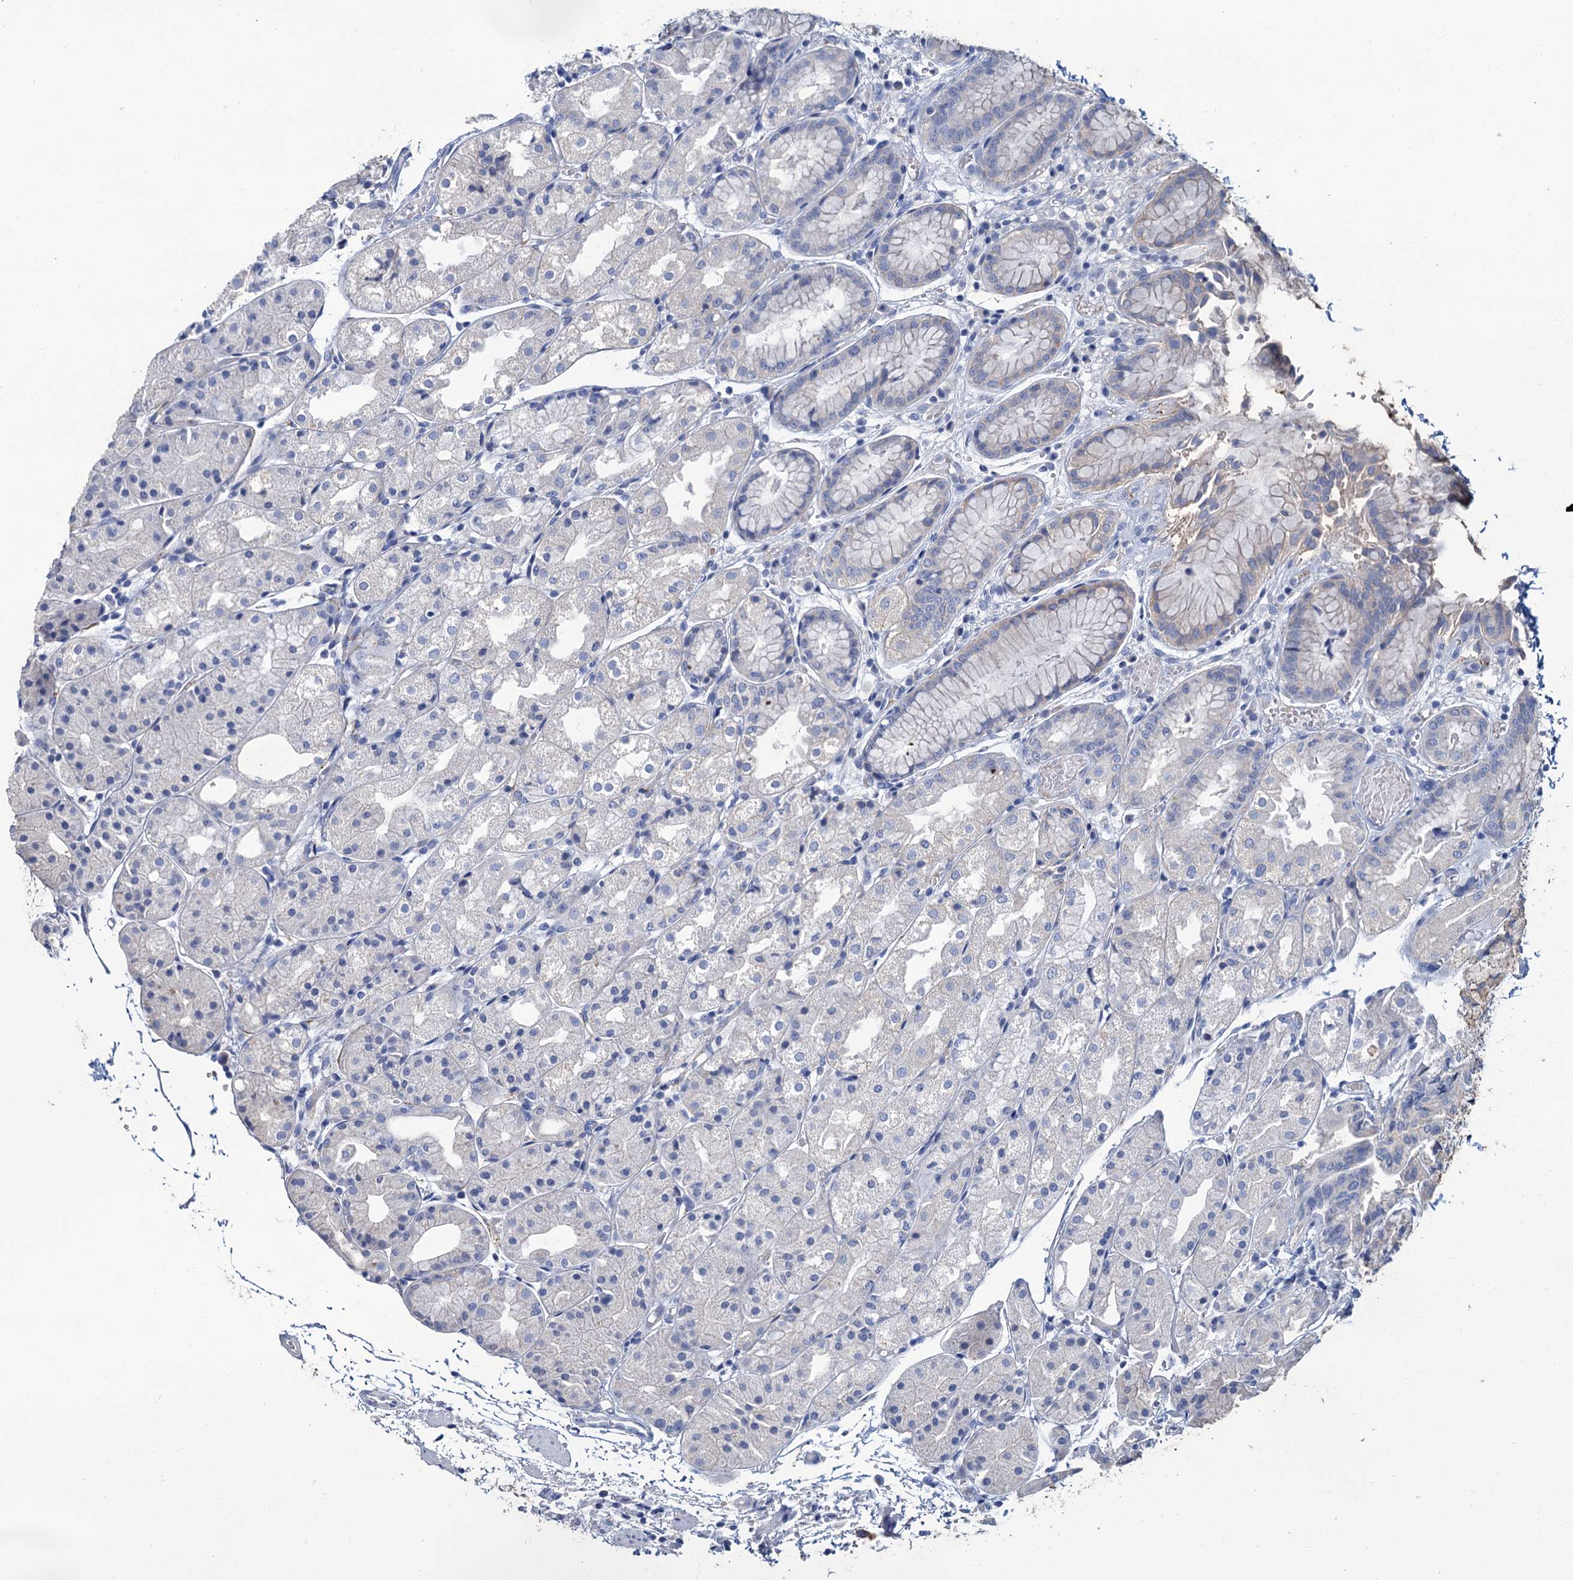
{"staining": {"intensity": "weak", "quantity": "<25%", "location": "cytoplasmic/membranous"}, "tissue": "stomach", "cell_type": "Glandular cells", "image_type": "normal", "snomed": [{"axis": "morphology", "description": "Normal tissue, NOS"}, {"axis": "topography", "description": "Stomach, upper"}], "caption": "Immunohistochemical staining of normal human stomach demonstrates no significant staining in glandular cells. (DAB immunohistochemistry (IHC) with hematoxylin counter stain).", "gene": "SNCB", "patient": {"sex": "male", "age": 72}}